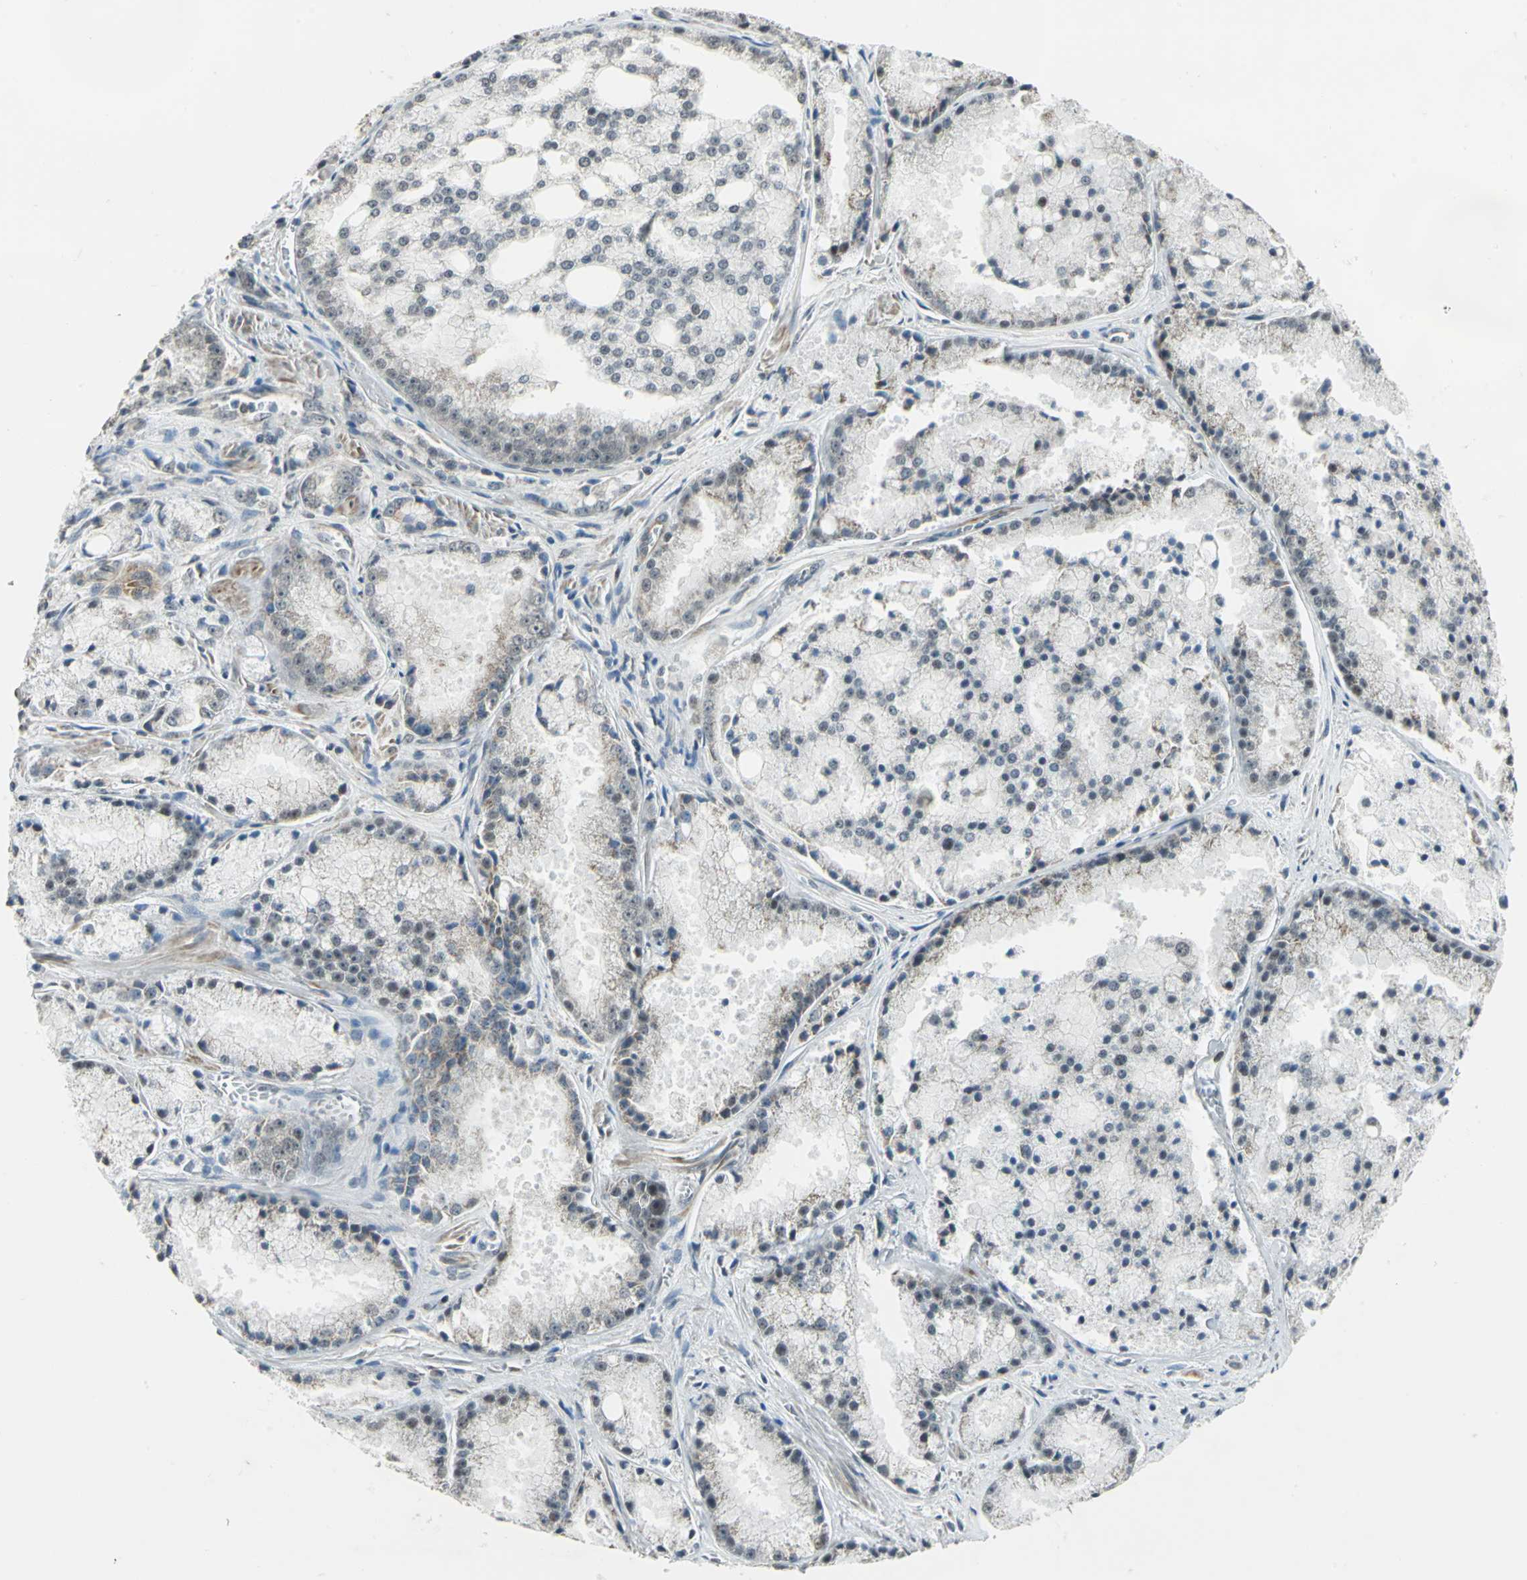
{"staining": {"intensity": "weak", "quantity": "<25%", "location": "cytoplasmic/membranous"}, "tissue": "prostate cancer", "cell_type": "Tumor cells", "image_type": "cancer", "snomed": [{"axis": "morphology", "description": "Adenocarcinoma, Low grade"}, {"axis": "topography", "description": "Prostate"}], "caption": "Histopathology image shows no protein positivity in tumor cells of adenocarcinoma (low-grade) (prostate) tissue.", "gene": "PLAGL2", "patient": {"sex": "male", "age": 64}}